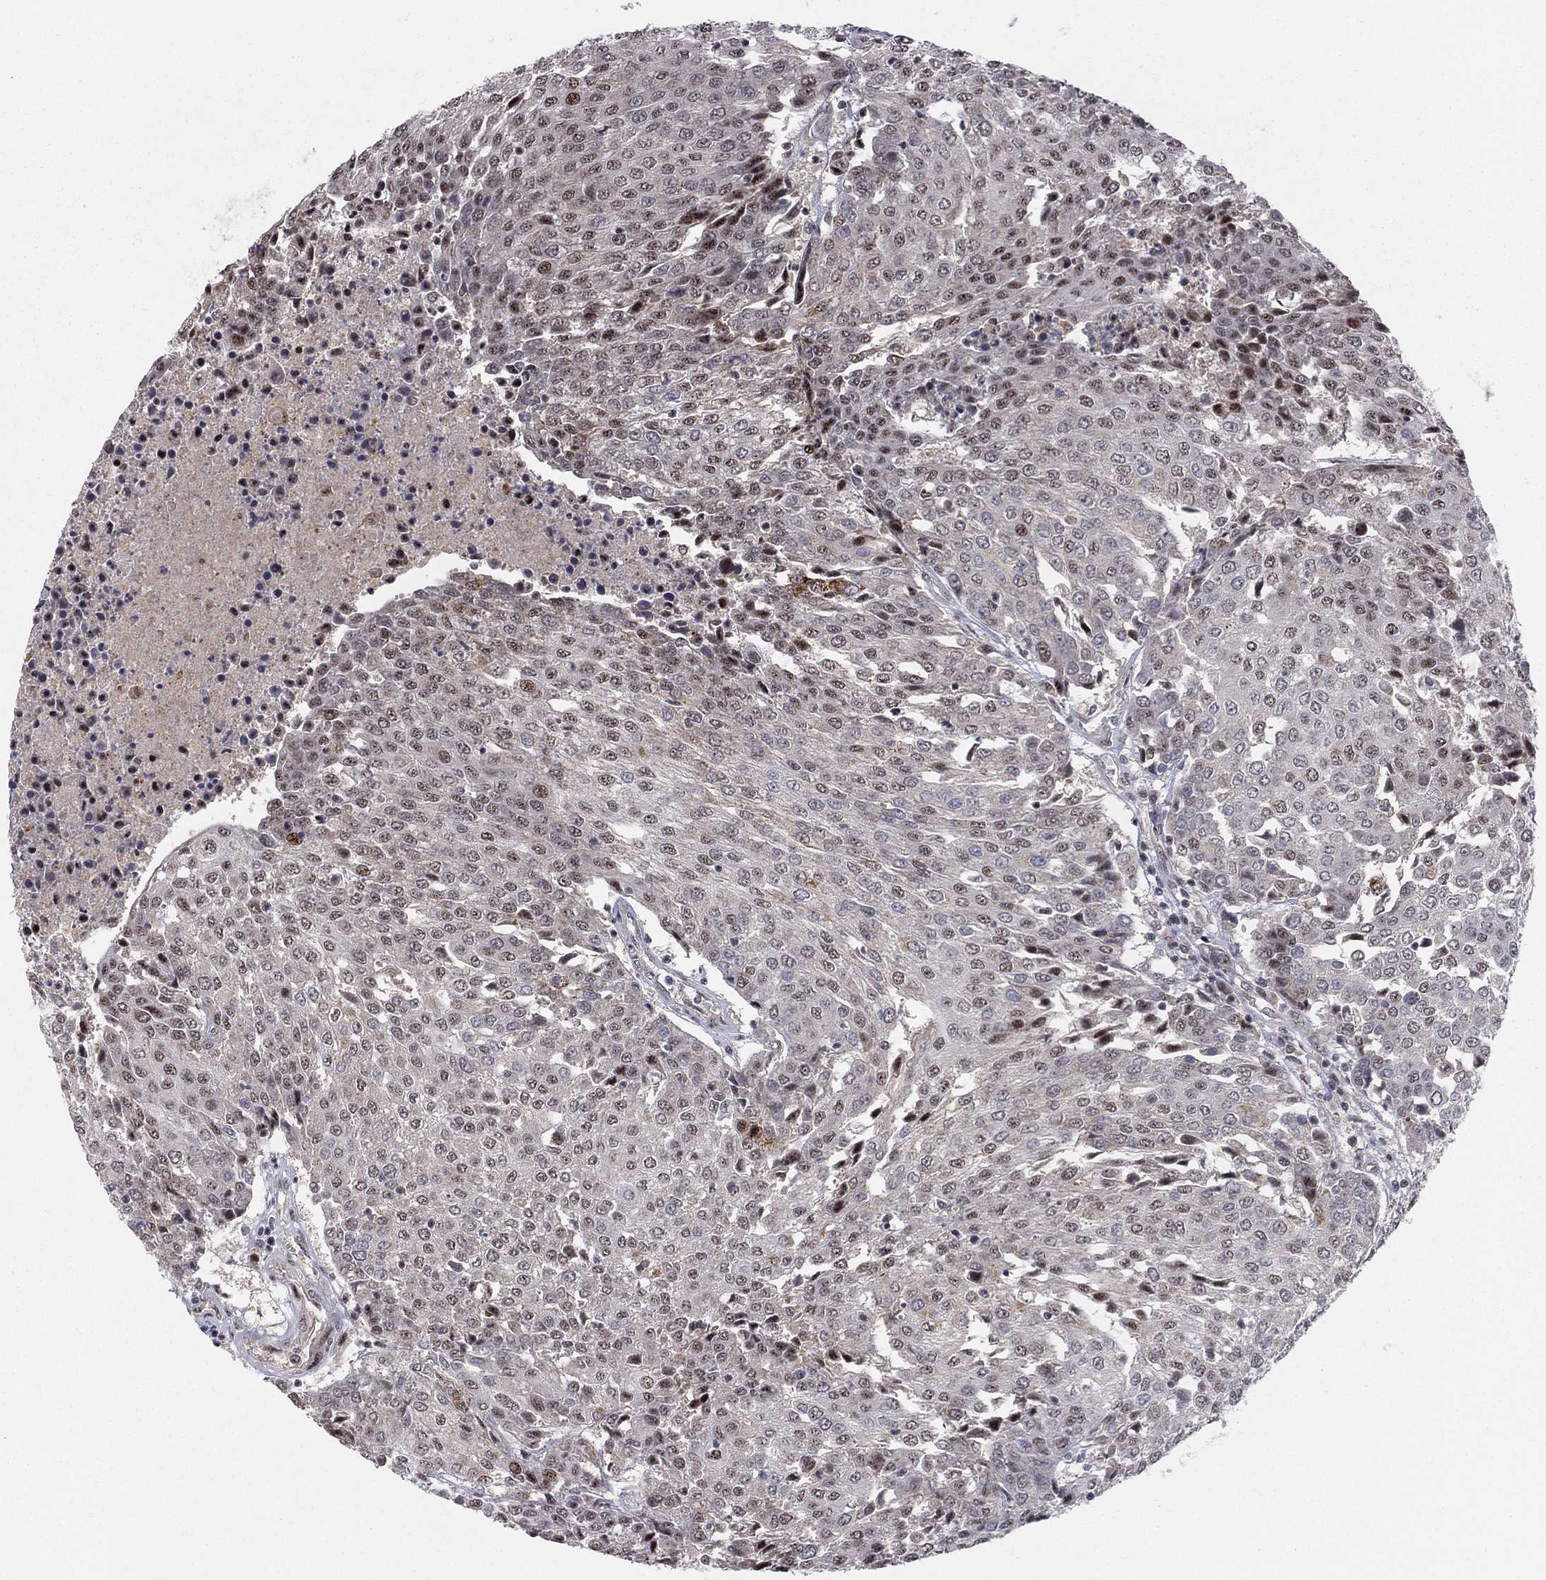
{"staining": {"intensity": "moderate", "quantity": "<25%", "location": "nuclear"}, "tissue": "urothelial cancer", "cell_type": "Tumor cells", "image_type": "cancer", "snomed": [{"axis": "morphology", "description": "Urothelial carcinoma, High grade"}, {"axis": "topography", "description": "Urinary bladder"}], "caption": "Brown immunohistochemical staining in urothelial cancer displays moderate nuclear positivity in approximately <25% of tumor cells. The protein of interest is stained brown, and the nuclei are stained in blue (DAB IHC with brightfield microscopy, high magnification).", "gene": "ZNF395", "patient": {"sex": "female", "age": 85}}